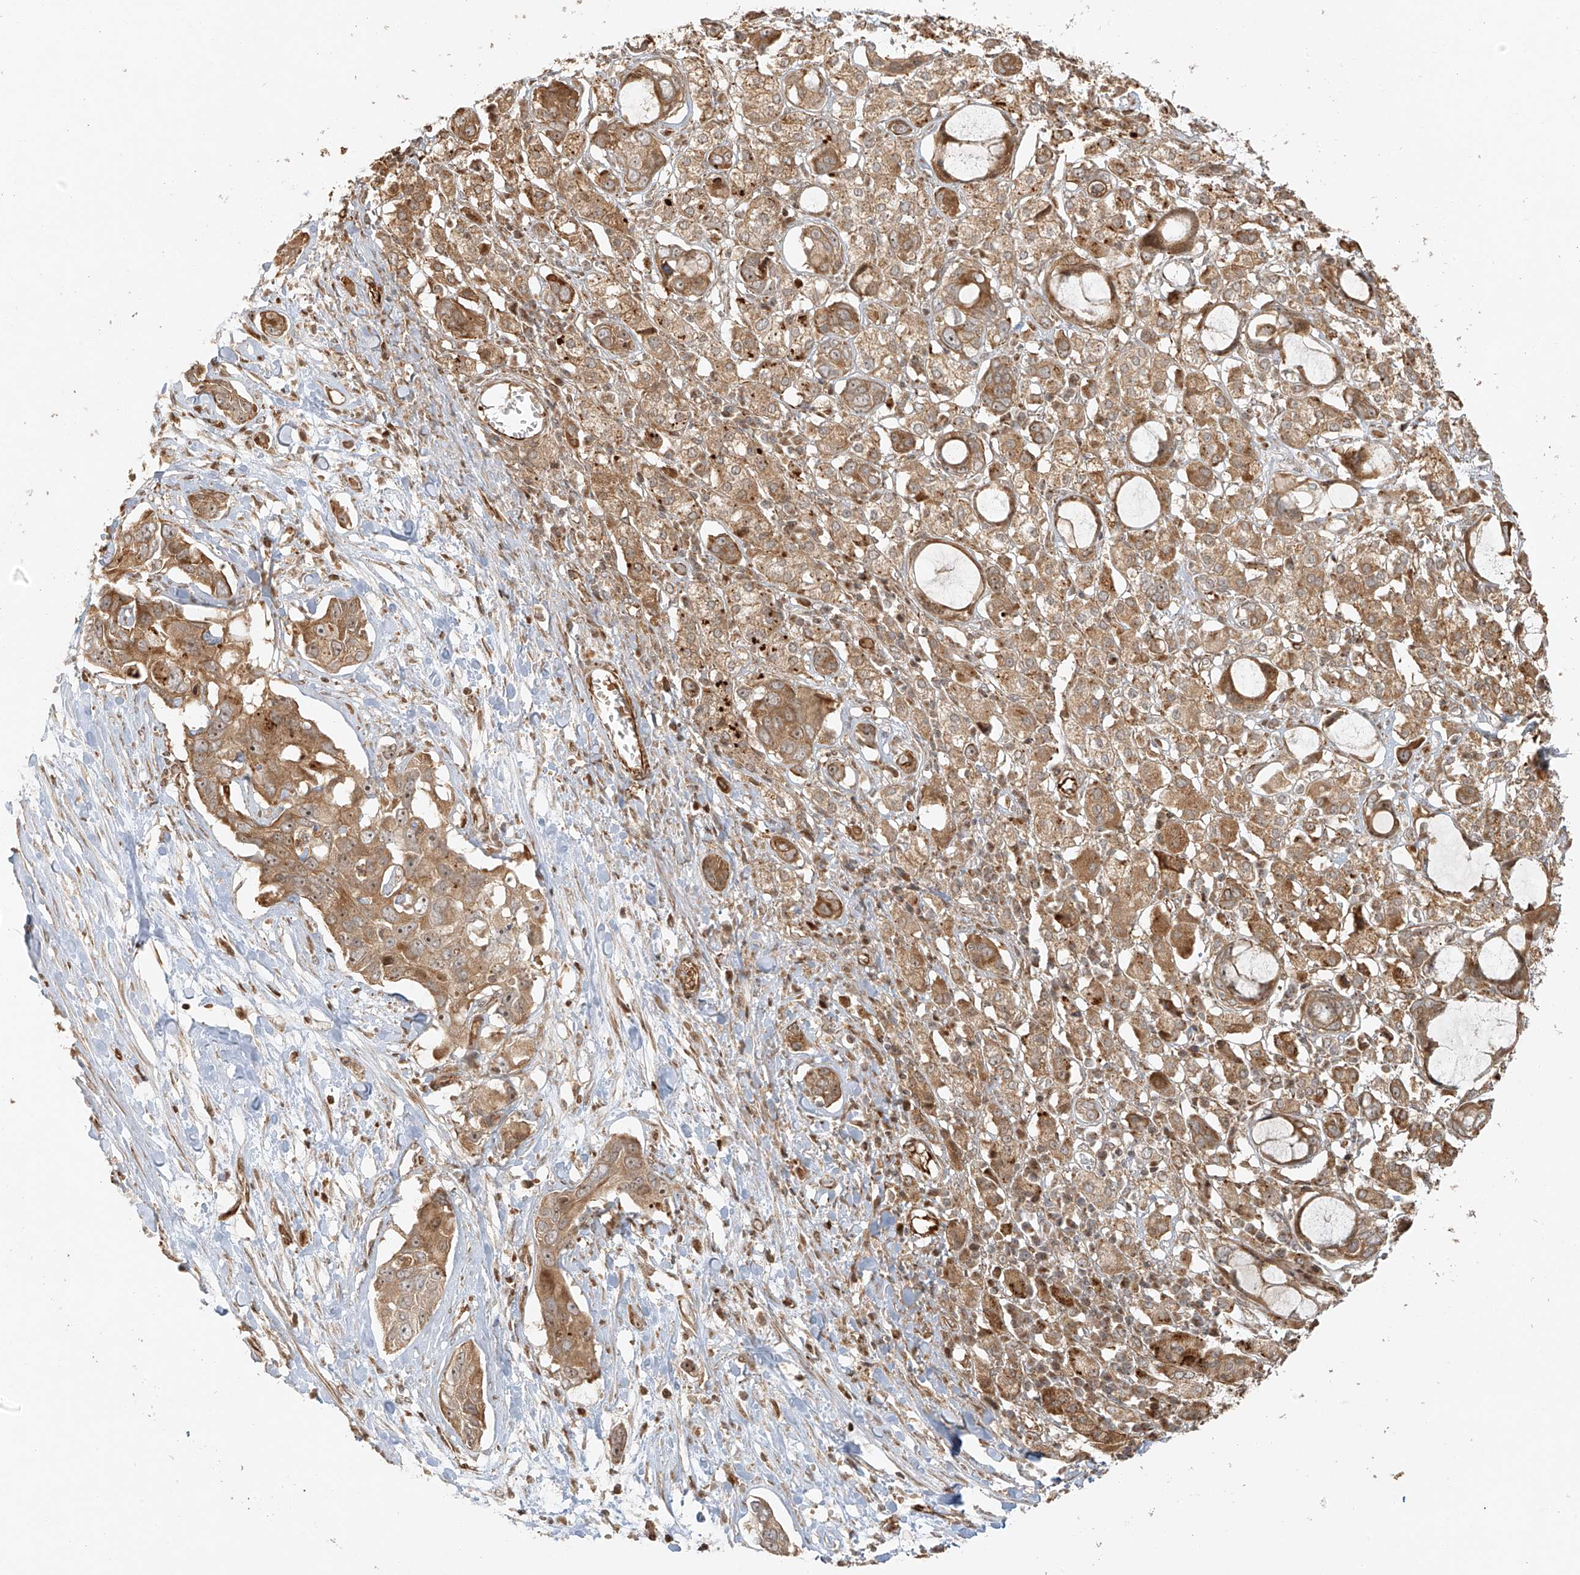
{"staining": {"intensity": "moderate", "quantity": ">75%", "location": "cytoplasmic/membranous"}, "tissue": "pancreatic cancer", "cell_type": "Tumor cells", "image_type": "cancer", "snomed": [{"axis": "morphology", "description": "Adenocarcinoma, NOS"}, {"axis": "topography", "description": "Pancreas"}], "caption": "Moderate cytoplasmic/membranous staining for a protein is present in about >75% of tumor cells of pancreatic cancer (adenocarcinoma) using immunohistochemistry (IHC).", "gene": "MIPEP", "patient": {"sex": "female", "age": 60}}